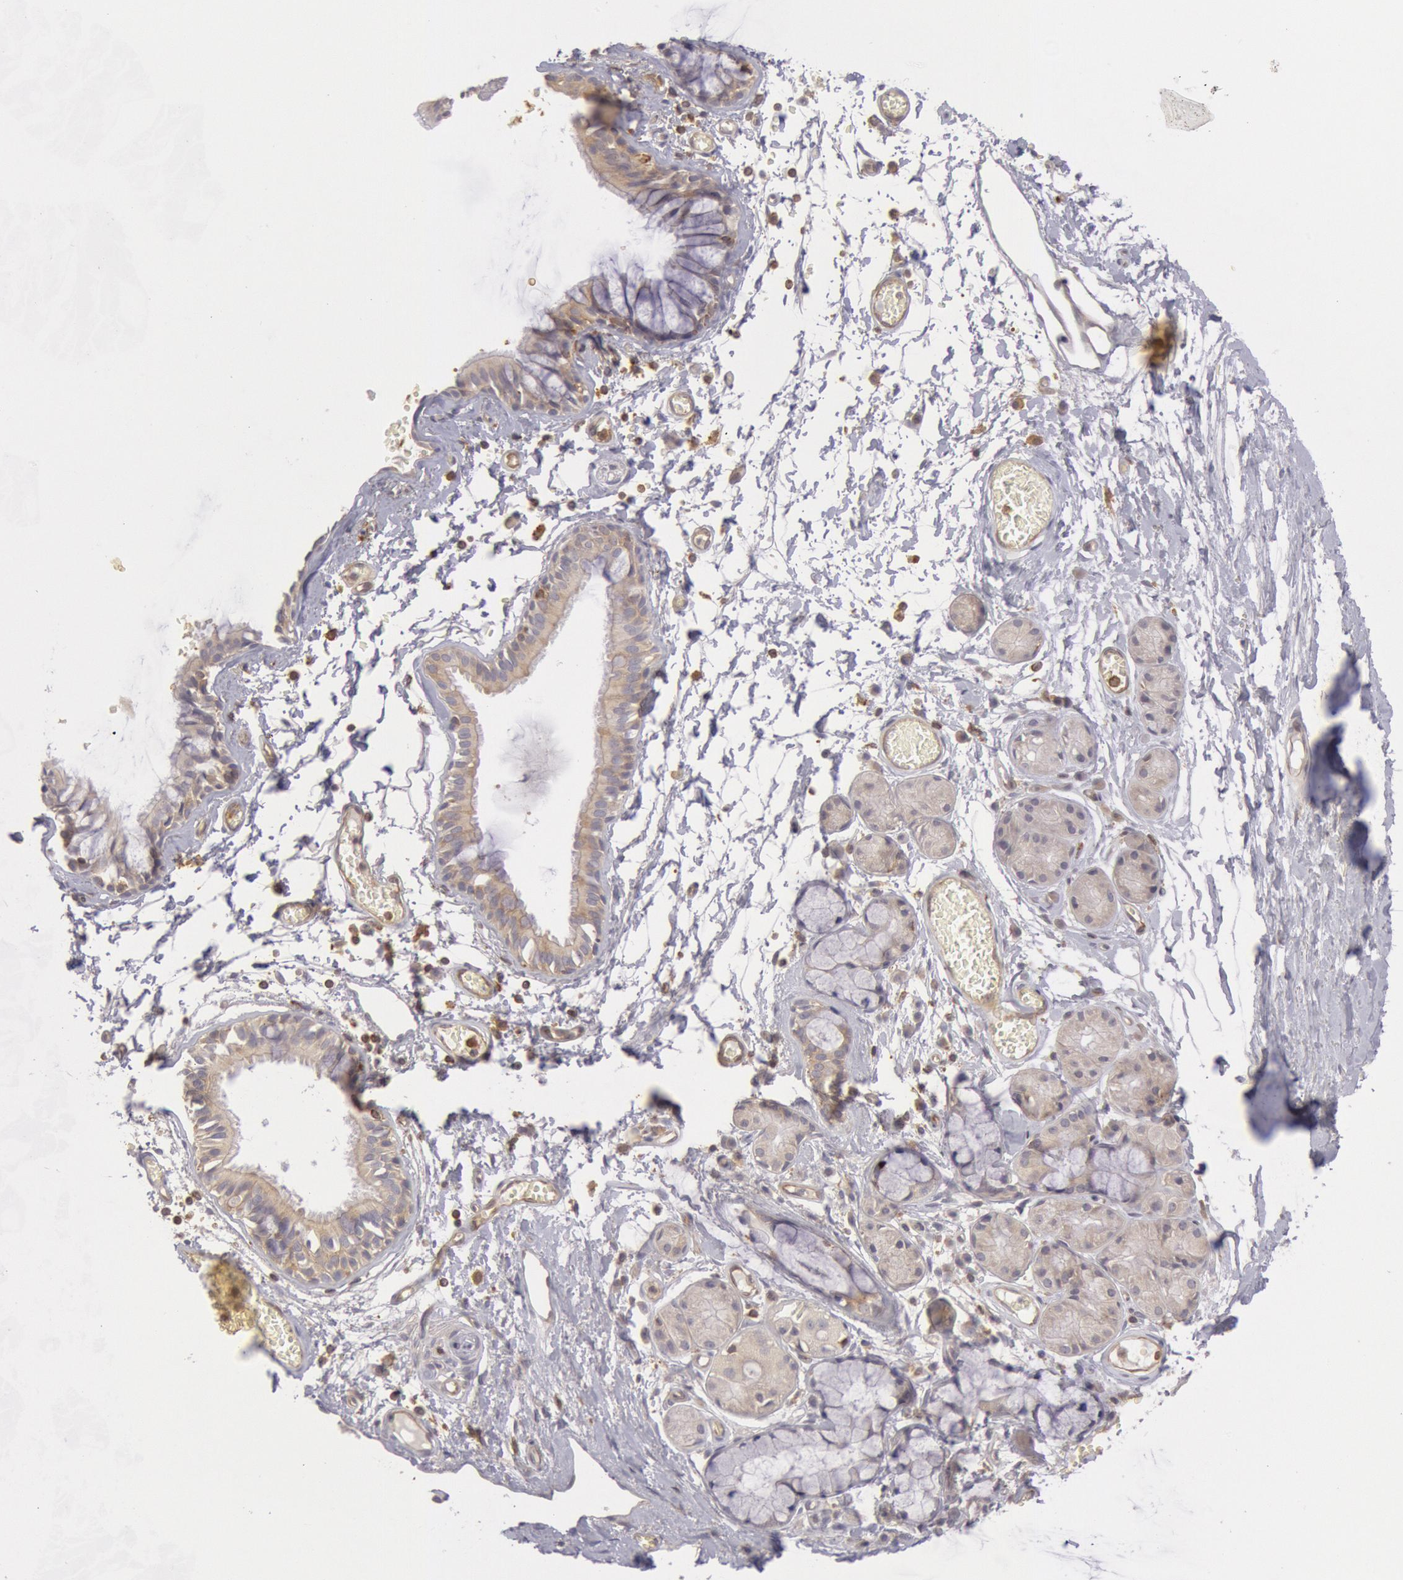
{"staining": {"intensity": "weak", "quantity": "25%-75%", "location": "cytoplasmic/membranous"}, "tissue": "bronchus", "cell_type": "Respiratory epithelial cells", "image_type": "normal", "snomed": [{"axis": "morphology", "description": "Normal tissue, NOS"}, {"axis": "topography", "description": "Bronchus"}, {"axis": "topography", "description": "Lung"}], "caption": "Human bronchus stained with a brown dye exhibits weak cytoplasmic/membranous positive expression in about 25%-75% of respiratory epithelial cells.", "gene": "IKBKB", "patient": {"sex": "female", "age": 56}}